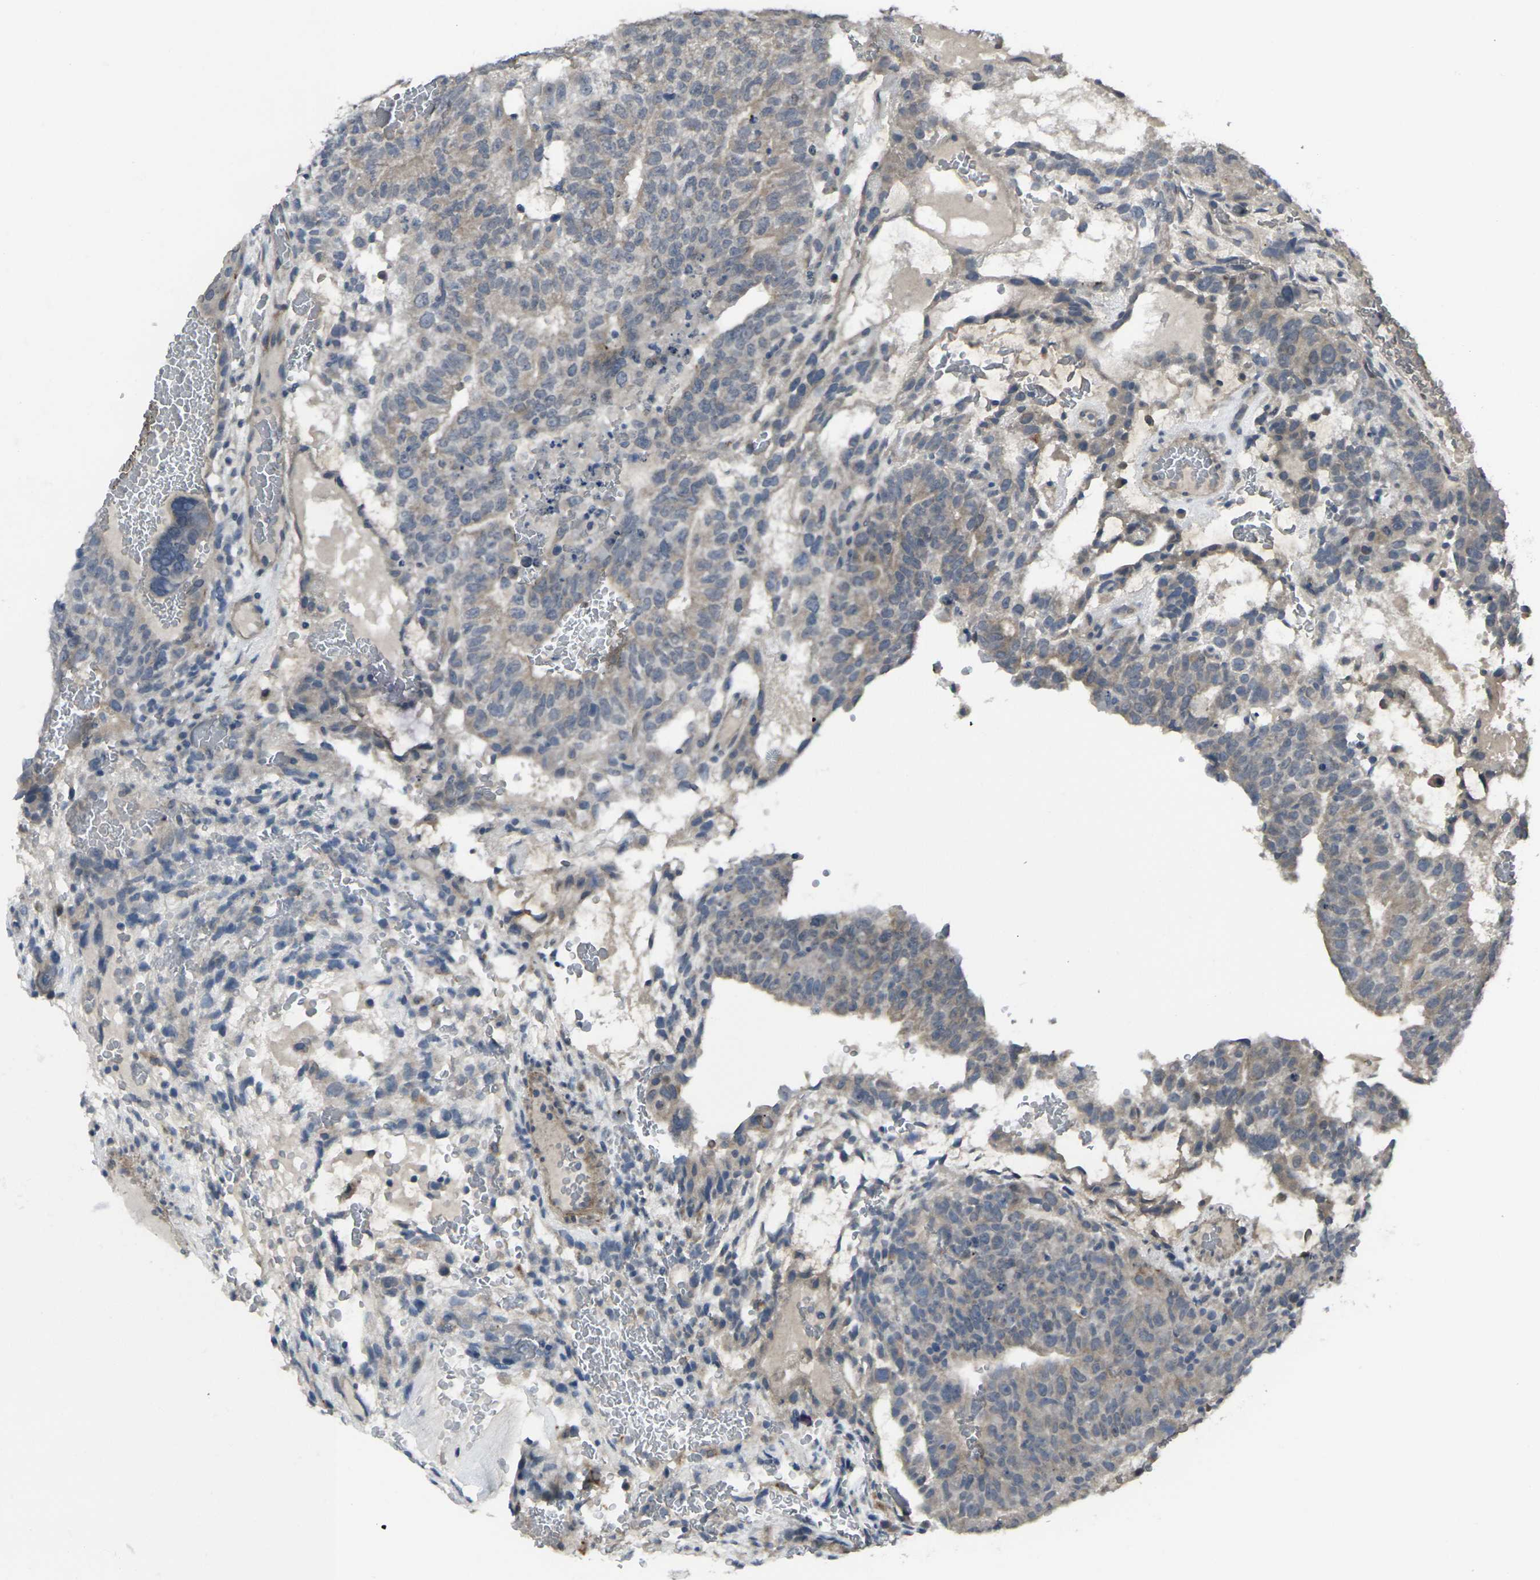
{"staining": {"intensity": "weak", "quantity": ">75%", "location": "cytoplasmic/membranous"}, "tissue": "testis cancer", "cell_type": "Tumor cells", "image_type": "cancer", "snomed": [{"axis": "morphology", "description": "Seminoma, NOS"}, {"axis": "morphology", "description": "Carcinoma, Embryonal, NOS"}, {"axis": "topography", "description": "Testis"}], "caption": "This photomicrograph reveals testis cancer (embryonal carcinoma) stained with IHC to label a protein in brown. The cytoplasmic/membranous of tumor cells show weak positivity for the protein. Nuclei are counter-stained blue.", "gene": "CCR10", "patient": {"sex": "male", "age": 52}}